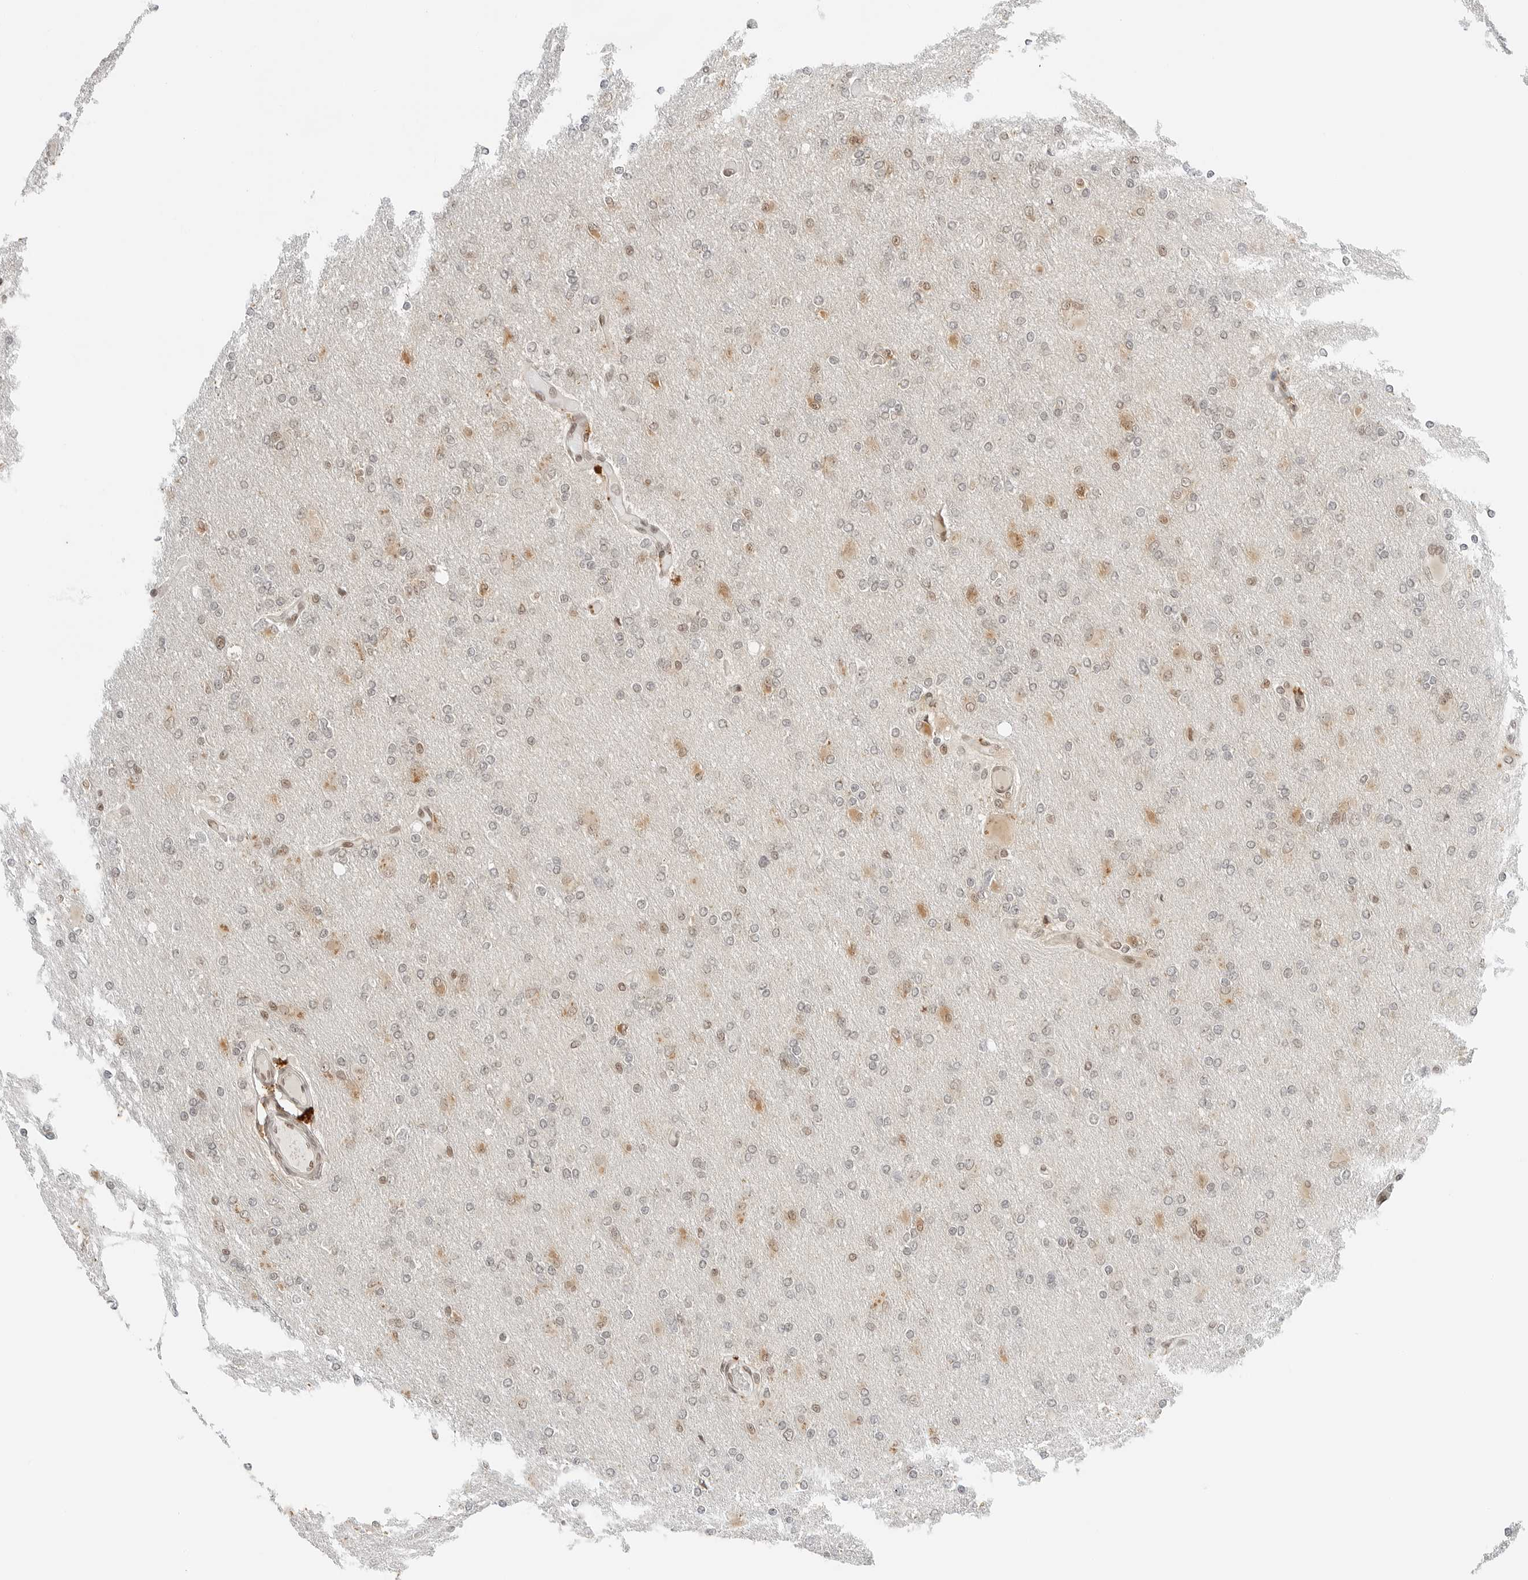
{"staining": {"intensity": "weak", "quantity": "25%-75%", "location": "nuclear"}, "tissue": "glioma", "cell_type": "Tumor cells", "image_type": "cancer", "snomed": [{"axis": "morphology", "description": "Glioma, malignant, High grade"}, {"axis": "topography", "description": "Cerebral cortex"}], "caption": "A histopathology image of human glioma stained for a protein exhibits weak nuclear brown staining in tumor cells.", "gene": "CRTC2", "patient": {"sex": "female", "age": 36}}